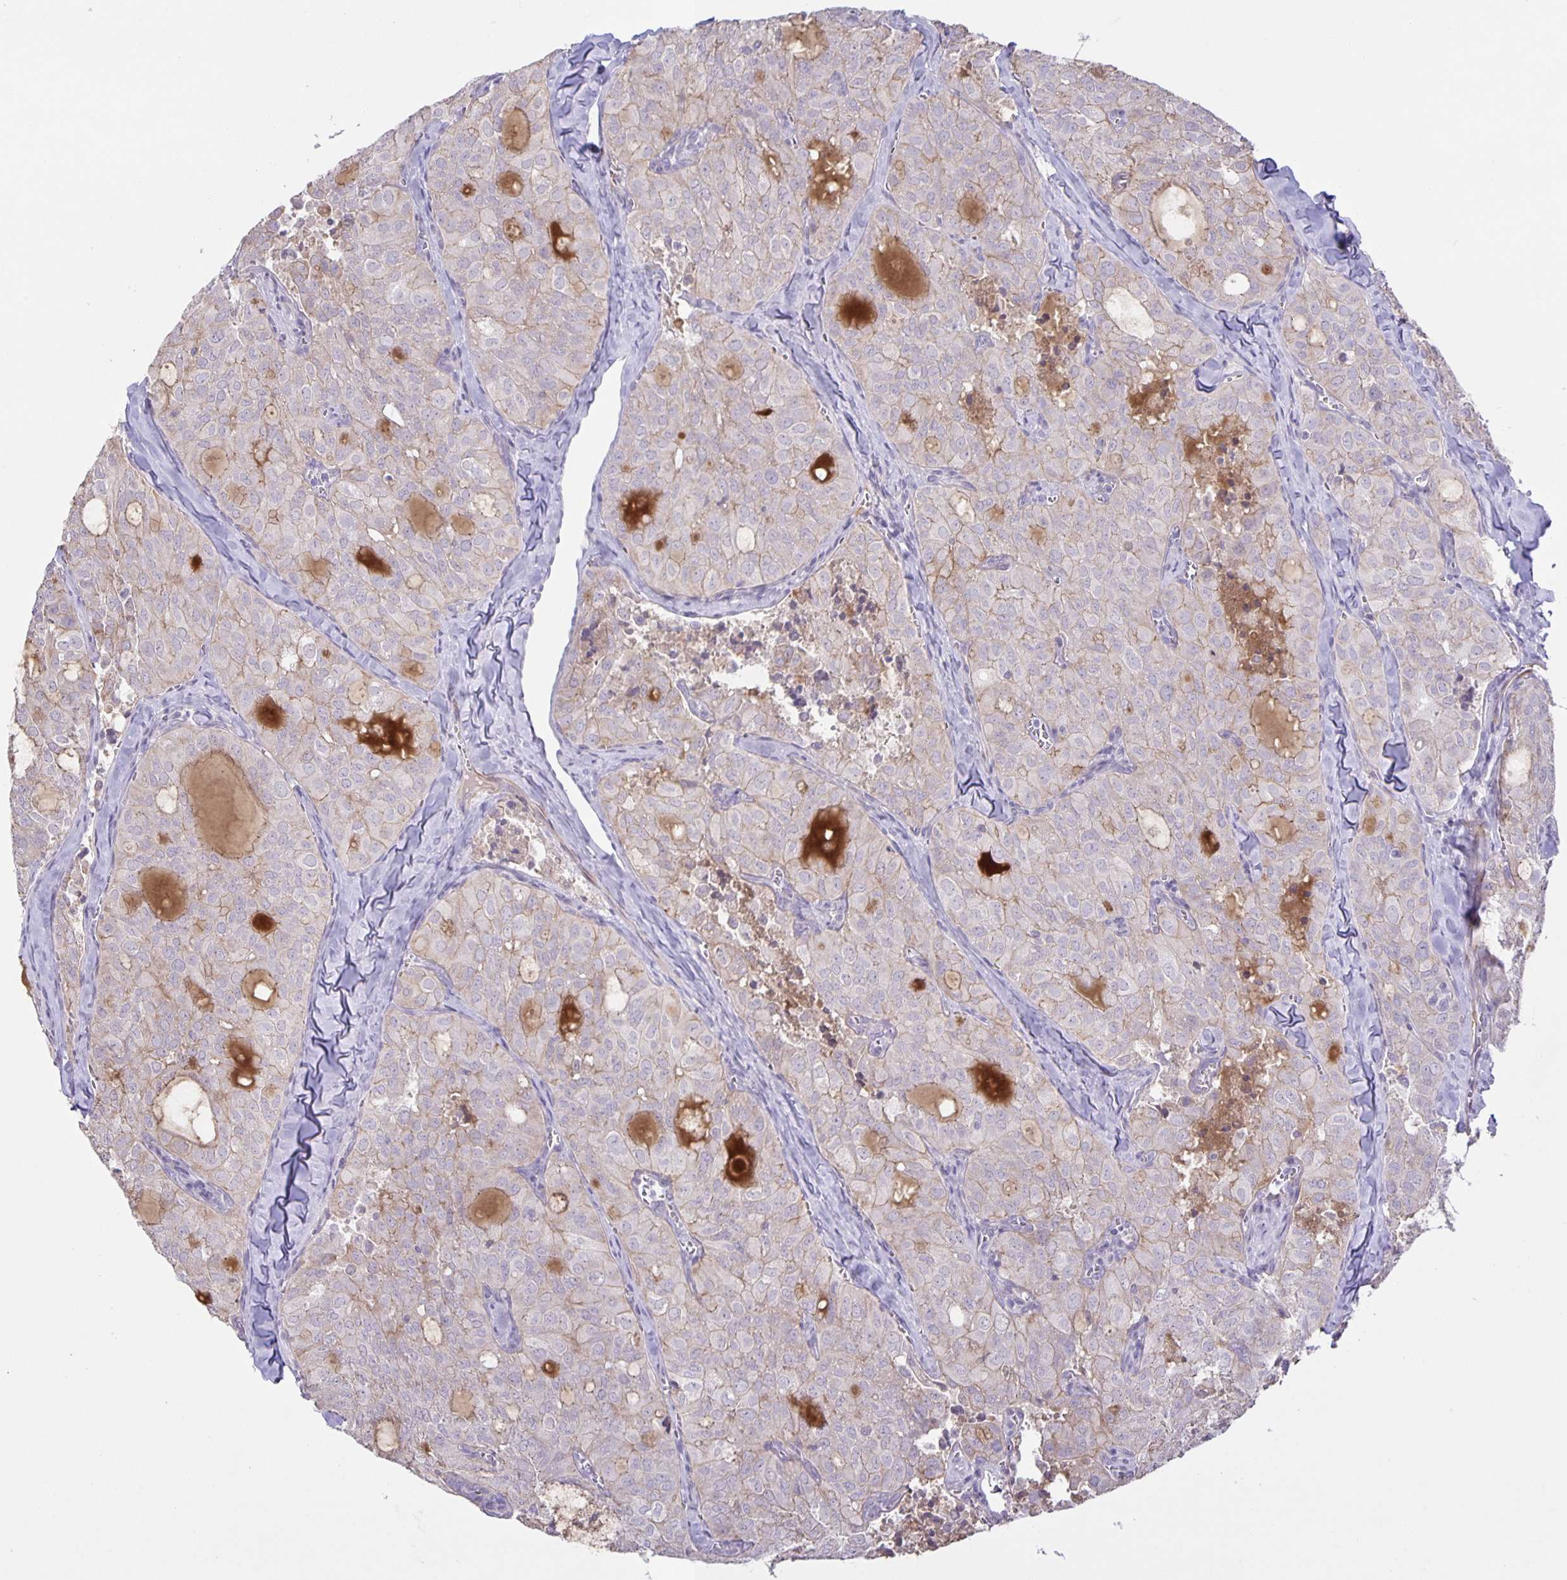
{"staining": {"intensity": "negative", "quantity": "none", "location": "none"}, "tissue": "thyroid cancer", "cell_type": "Tumor cells", "image_type": "cancer", "snomed": [{"axis": "morphology", "description": "Follicular adenoma carcinoma, NOS"}, {"axis": "topography", "description": "Thyroid gland"}], "caption": "DAB immunohistochemical staining of thyroid follicular adenoma carcinoma shows no significant staining in tumor cells.", "gene": "SRCIN1", "patient": {"sex": "male", "age": 75}}